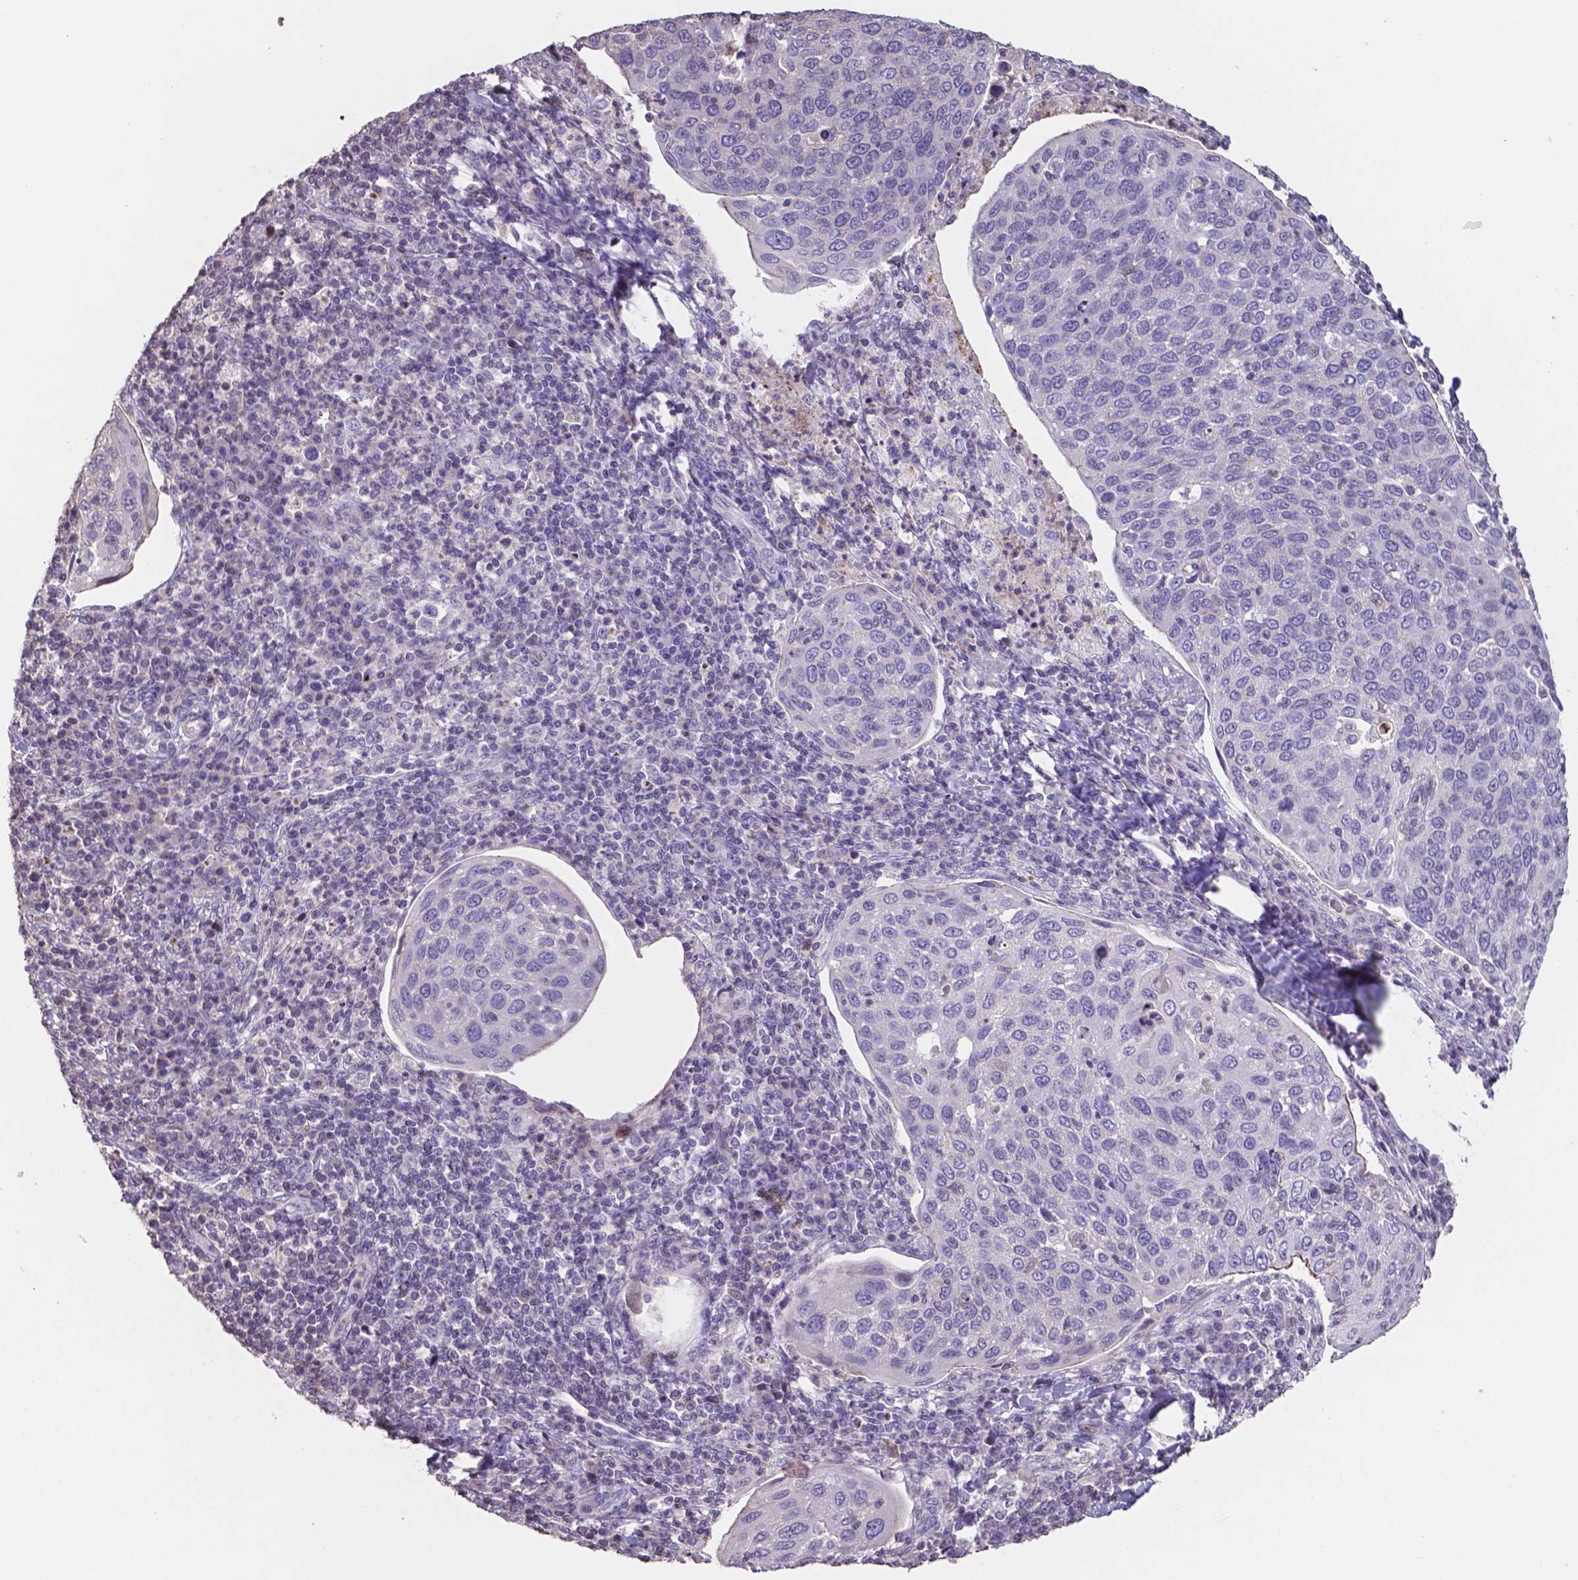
{"staining": {"intensity": "negative", "quantity": "none", "location": "none"}, "tissue": "cervical cancer", "cell_type": "Tumor cells", "image_type": "cancer", "snomed": [{"axis": "morphology", "description": "Squamous cell carcinoma, NOS"}, {"axis": "topography", "description": "Cervix"}], "caption": "High magnification brightfield microscopy of cervical cancer stained with DAB (3,3'-diaminobenzidine) (brown) and counterstained with hematoxylin (blue): tumor cells show no significant expression.", "gene": "MLC1", "patient": {"sex": "female", "age": 54}}